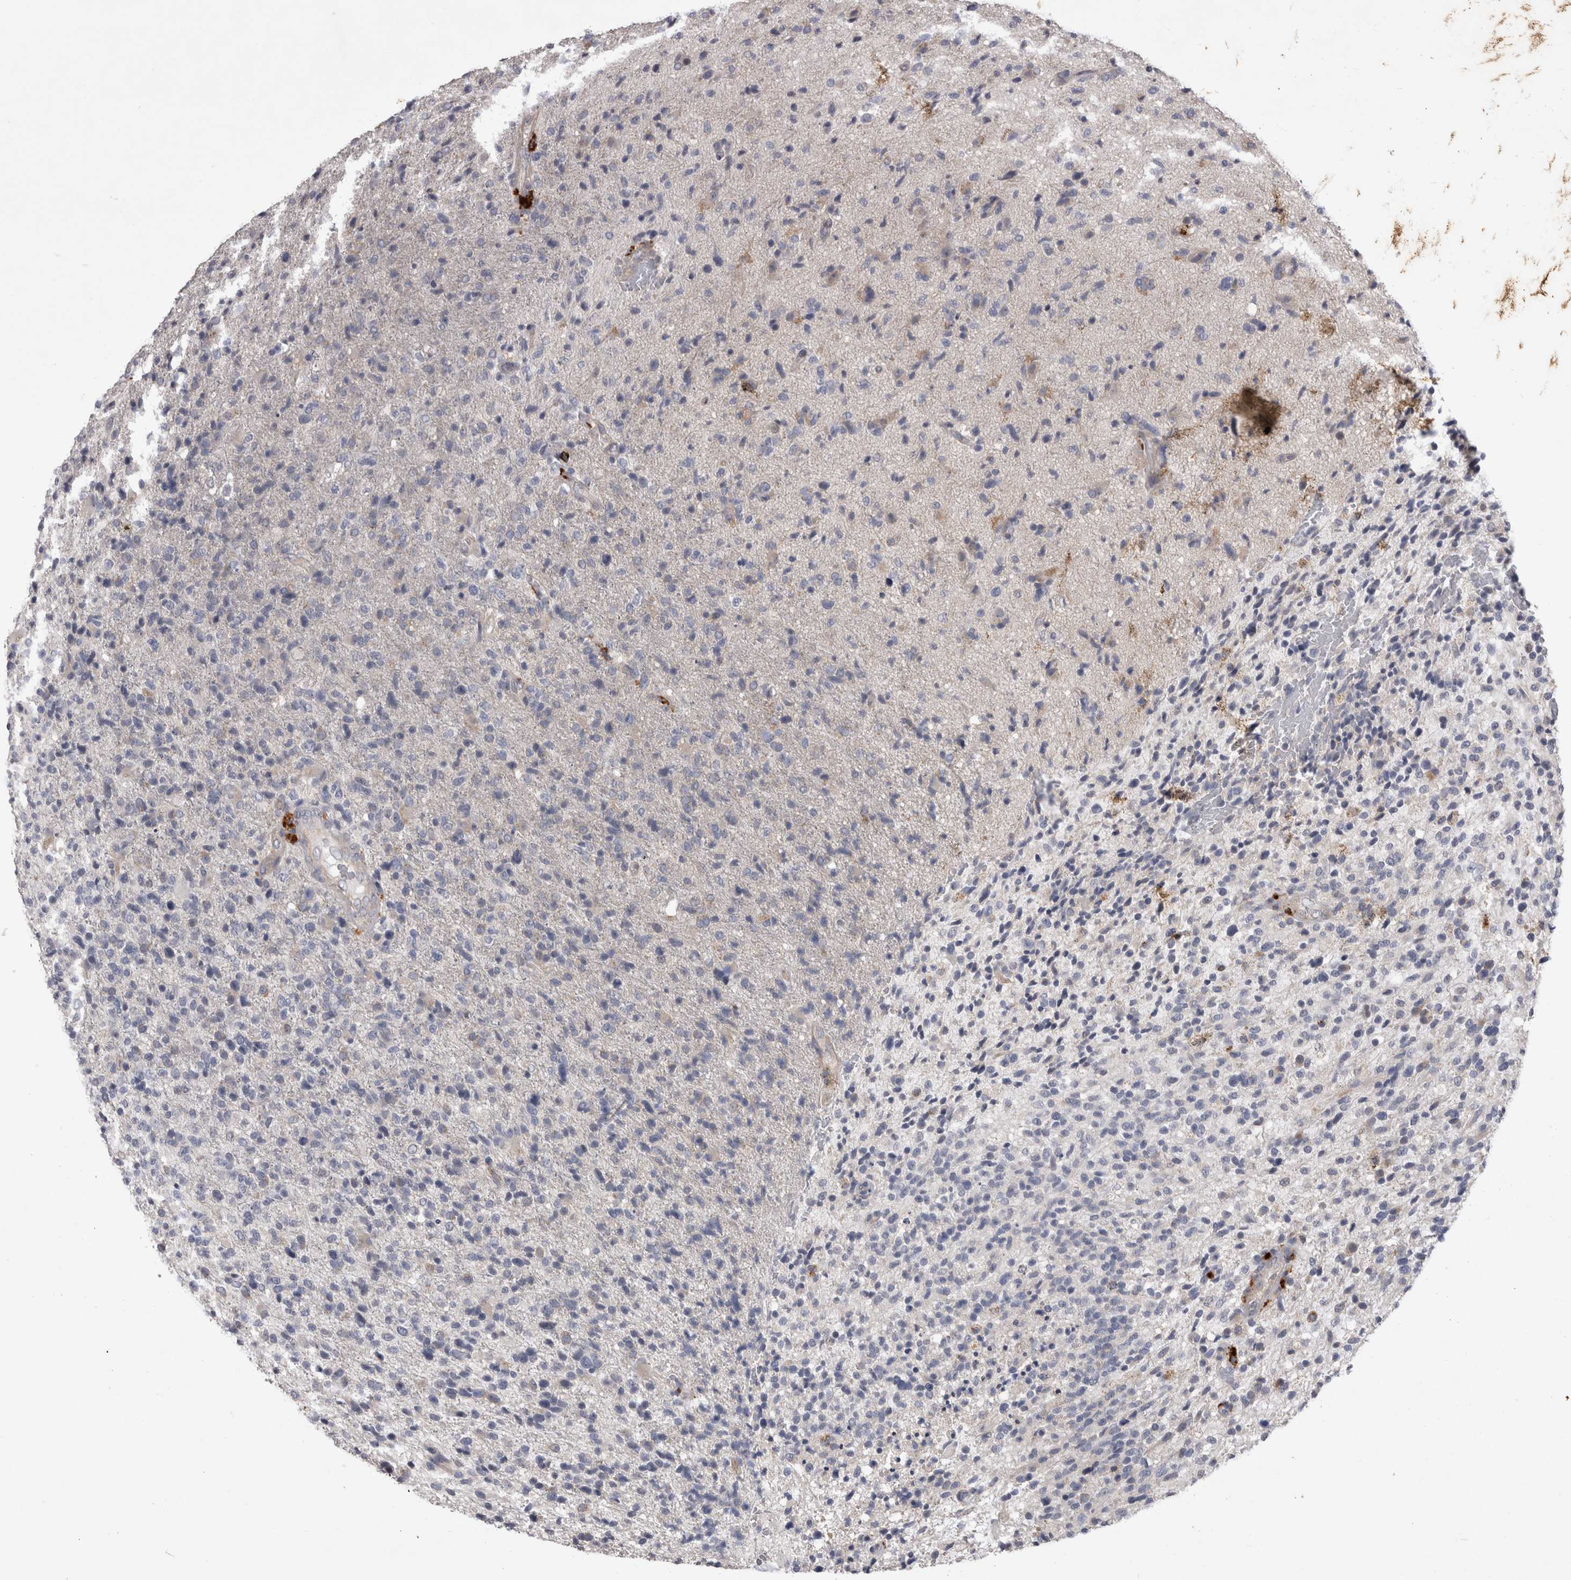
{"staining": {"intensity": "negative", "quantity": "none", "location": "none"}, "tissue": "glioma", "cell_type": "Tumor cells", "image_type": "cancer", "snomed": [{"axis": "morphology", "description": "Glioma, malignant, High grade"}, {"axis": "topography", "description": "Brain"}], "caption": "High power microscopy image of an immunohistochemistry image of high-grade glioma (malignant), revealing no significant positivity in tumor cells.", "gene": "CTBS", "patient": {"sex": "male", "age": 72}}